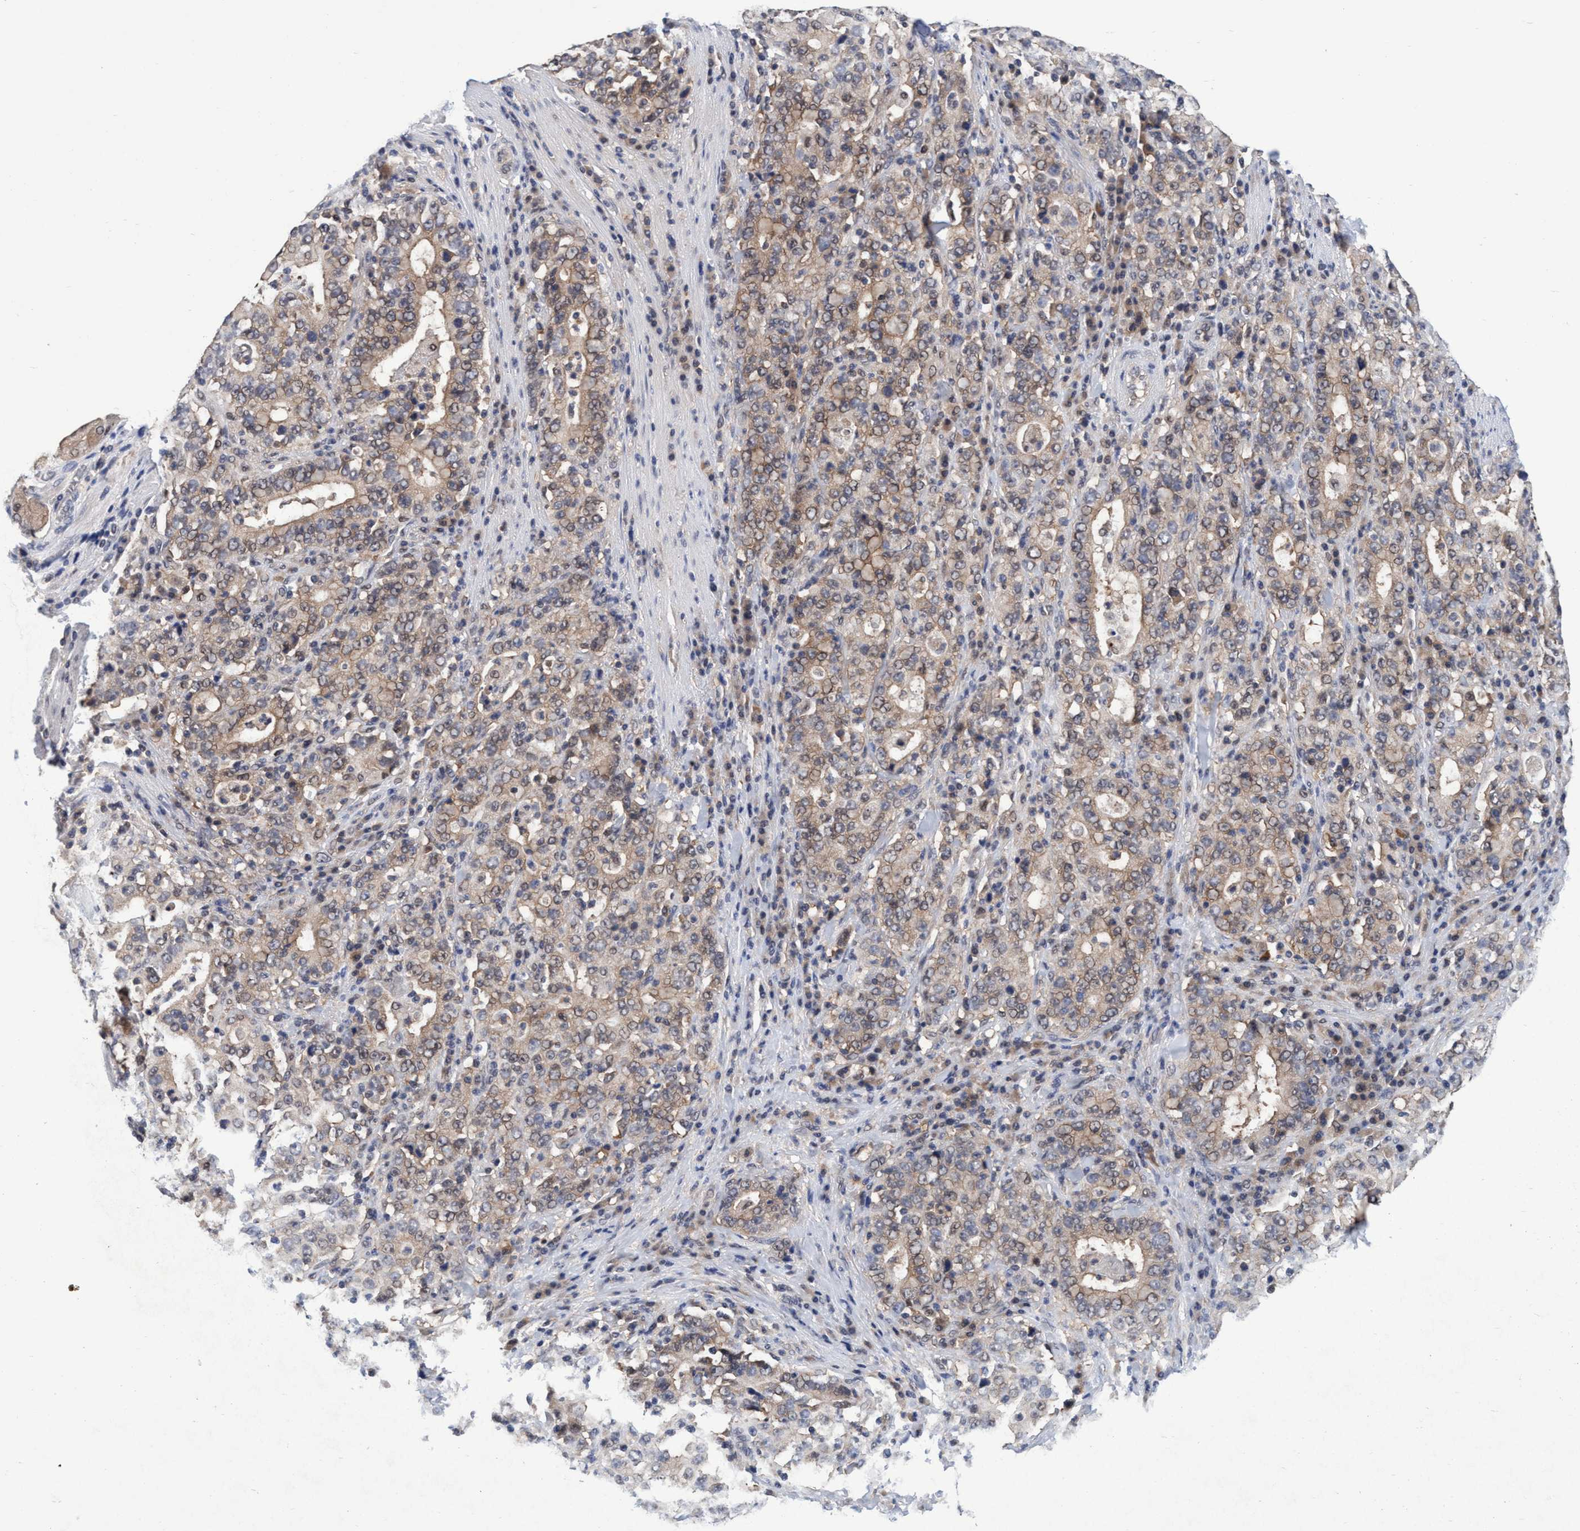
{"staining": {"intensity": "weak", "quantity": ">75%", "location": "cytoplasmic/membranous"}, "tissue": "stomach cancer", "cell_type": "Tumor cells", "image_type": "cancer", "snomed": [{"axis": "morphology", "description": "Normal tissue, NOS"}, {"axis": "morphology", "description": "Adenocarcinoma, NOS"}, {"axis": "topography", "description": "Stomach, upper"}, {"axis": "topography", "description": "Stomach"}], "caption": "Weak cytoplasmic/membranous expression is present in approximately >75% of tumor cells in stomach cancer (adenocarcinoma). Immunohistochemistry (ihc) stains the protein of interest in brown and the nuclei are stained blue.", "gene": "PSMD12", "patient": {"sex": "male", "age": 59}}